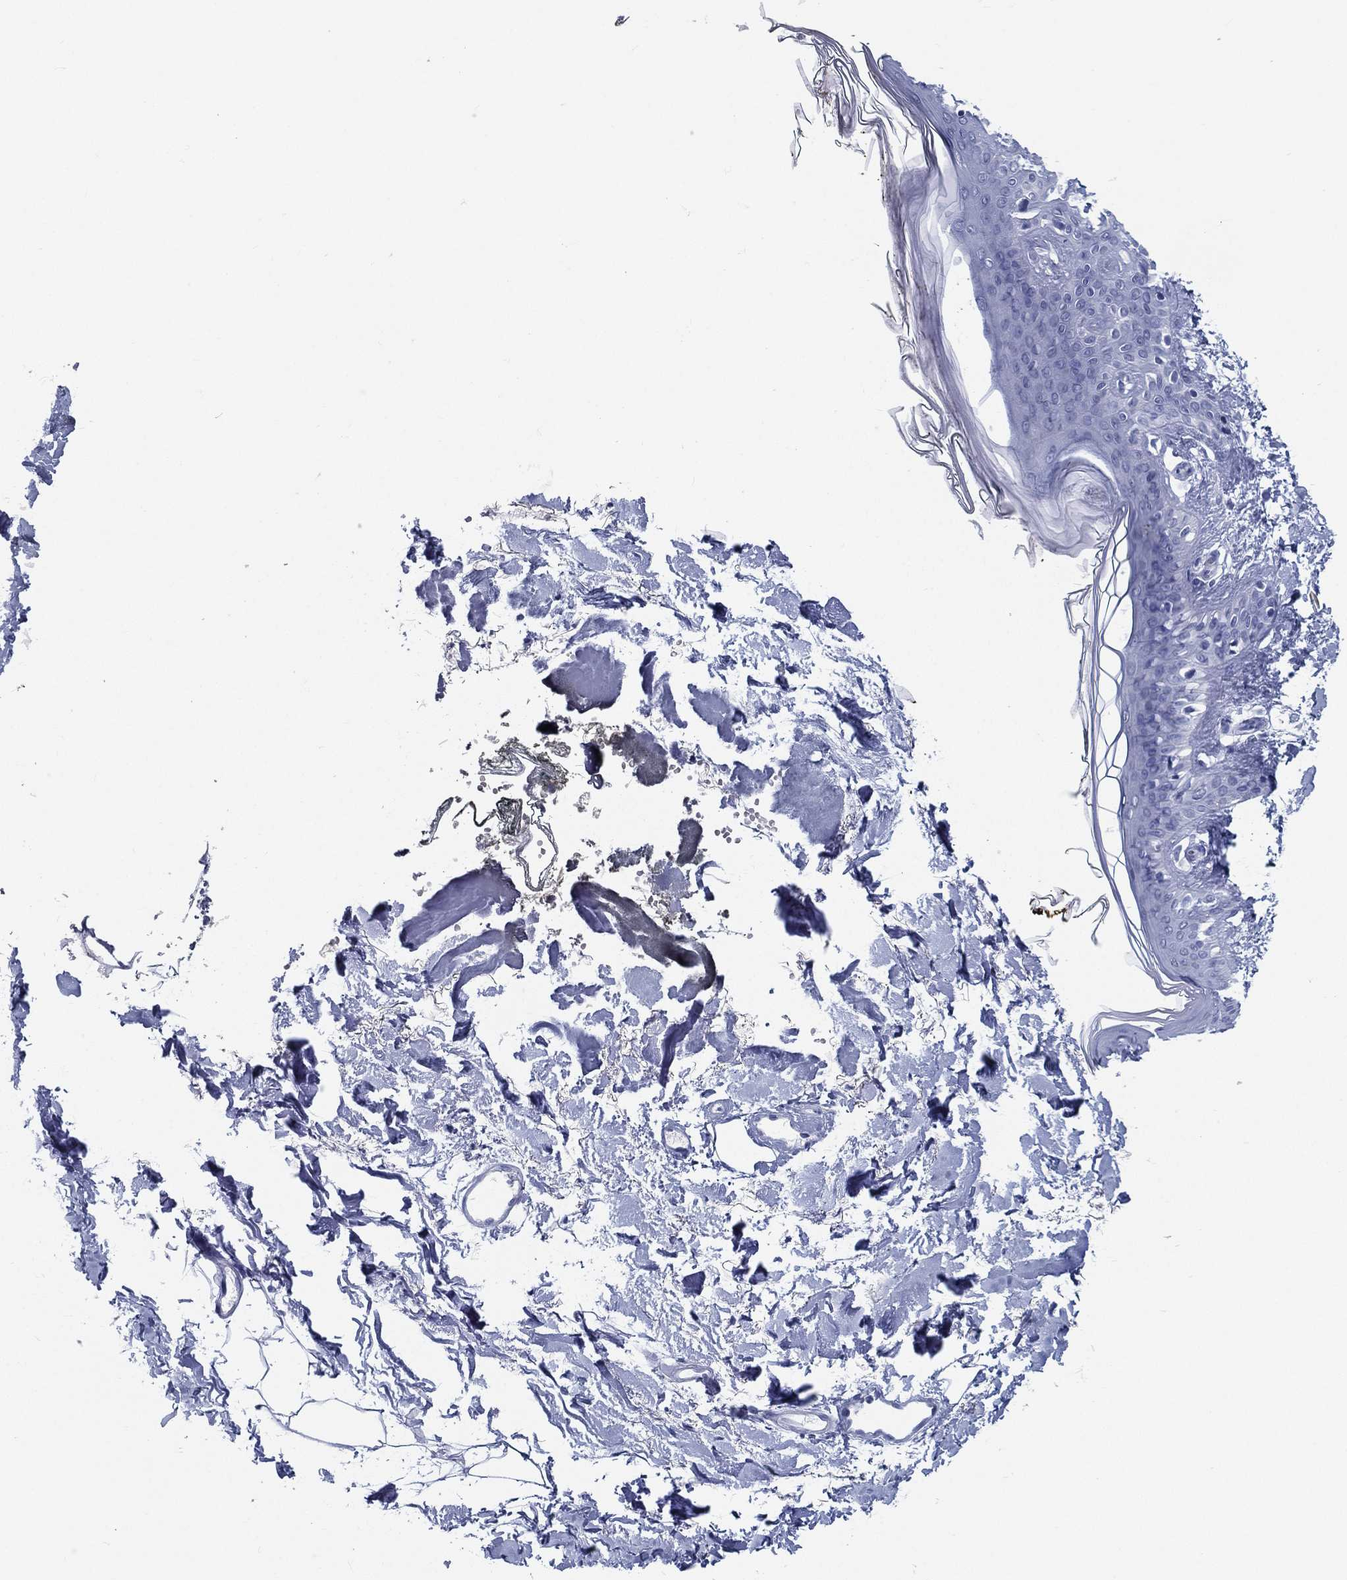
{"staining": {"intensity": "negative", "quantity": "none", "location": "none"}, "tissue": "skin", "cell_type": "Fibroblasts", "image_type": "normal", "snomed": [{"axis": "morphology", "description": "Normal tissue, NOS"}, {"axis": "topography", "description": "Skin"}], "caption": "High power microscopy photomicrograph of an immunohistochemistry histopathology image of unremarkable skin, revealing no significant expression in fibroblasts.", "gene": "ATP1B2", "patient": {"sex": "female", "age": 34}}